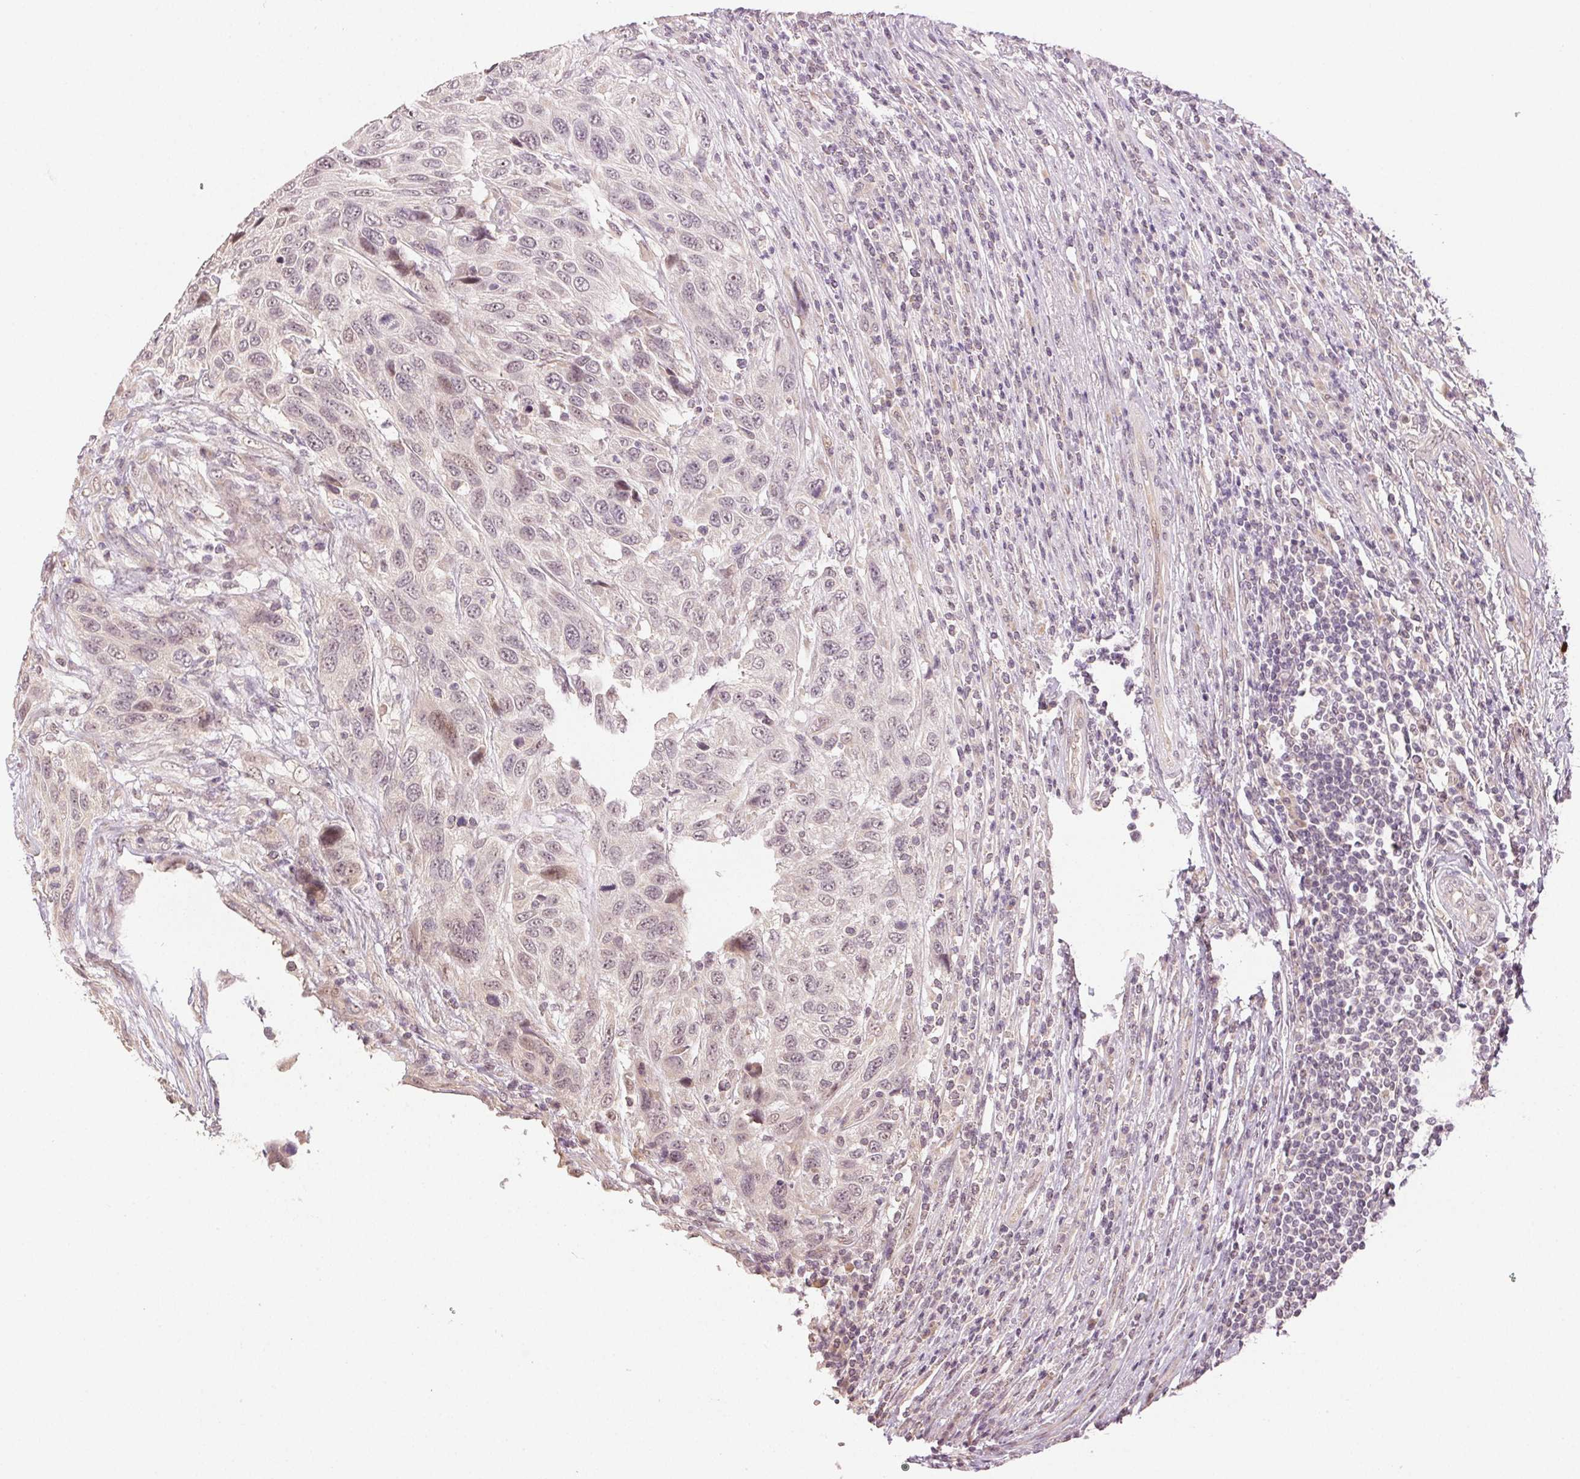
{"staining": {"intensity": "weak", "quantity": "<25%", "location": "nuclear"}, "tissue": "urothelial cancer", "cell_type": "Tumor cells", "image_type": "cancer", "snomed": [{"axis": "morphology", "description": "Urothelial carcinoma, High grade"}, {"axis": "topography", "description": "Urinary bladder"}], "caption": "The photomicrograph exhibits no staining of tumor cells in urothelial cancer.", "gene": "PLCB1", "patient": {"sex": "female", "age": 70}}